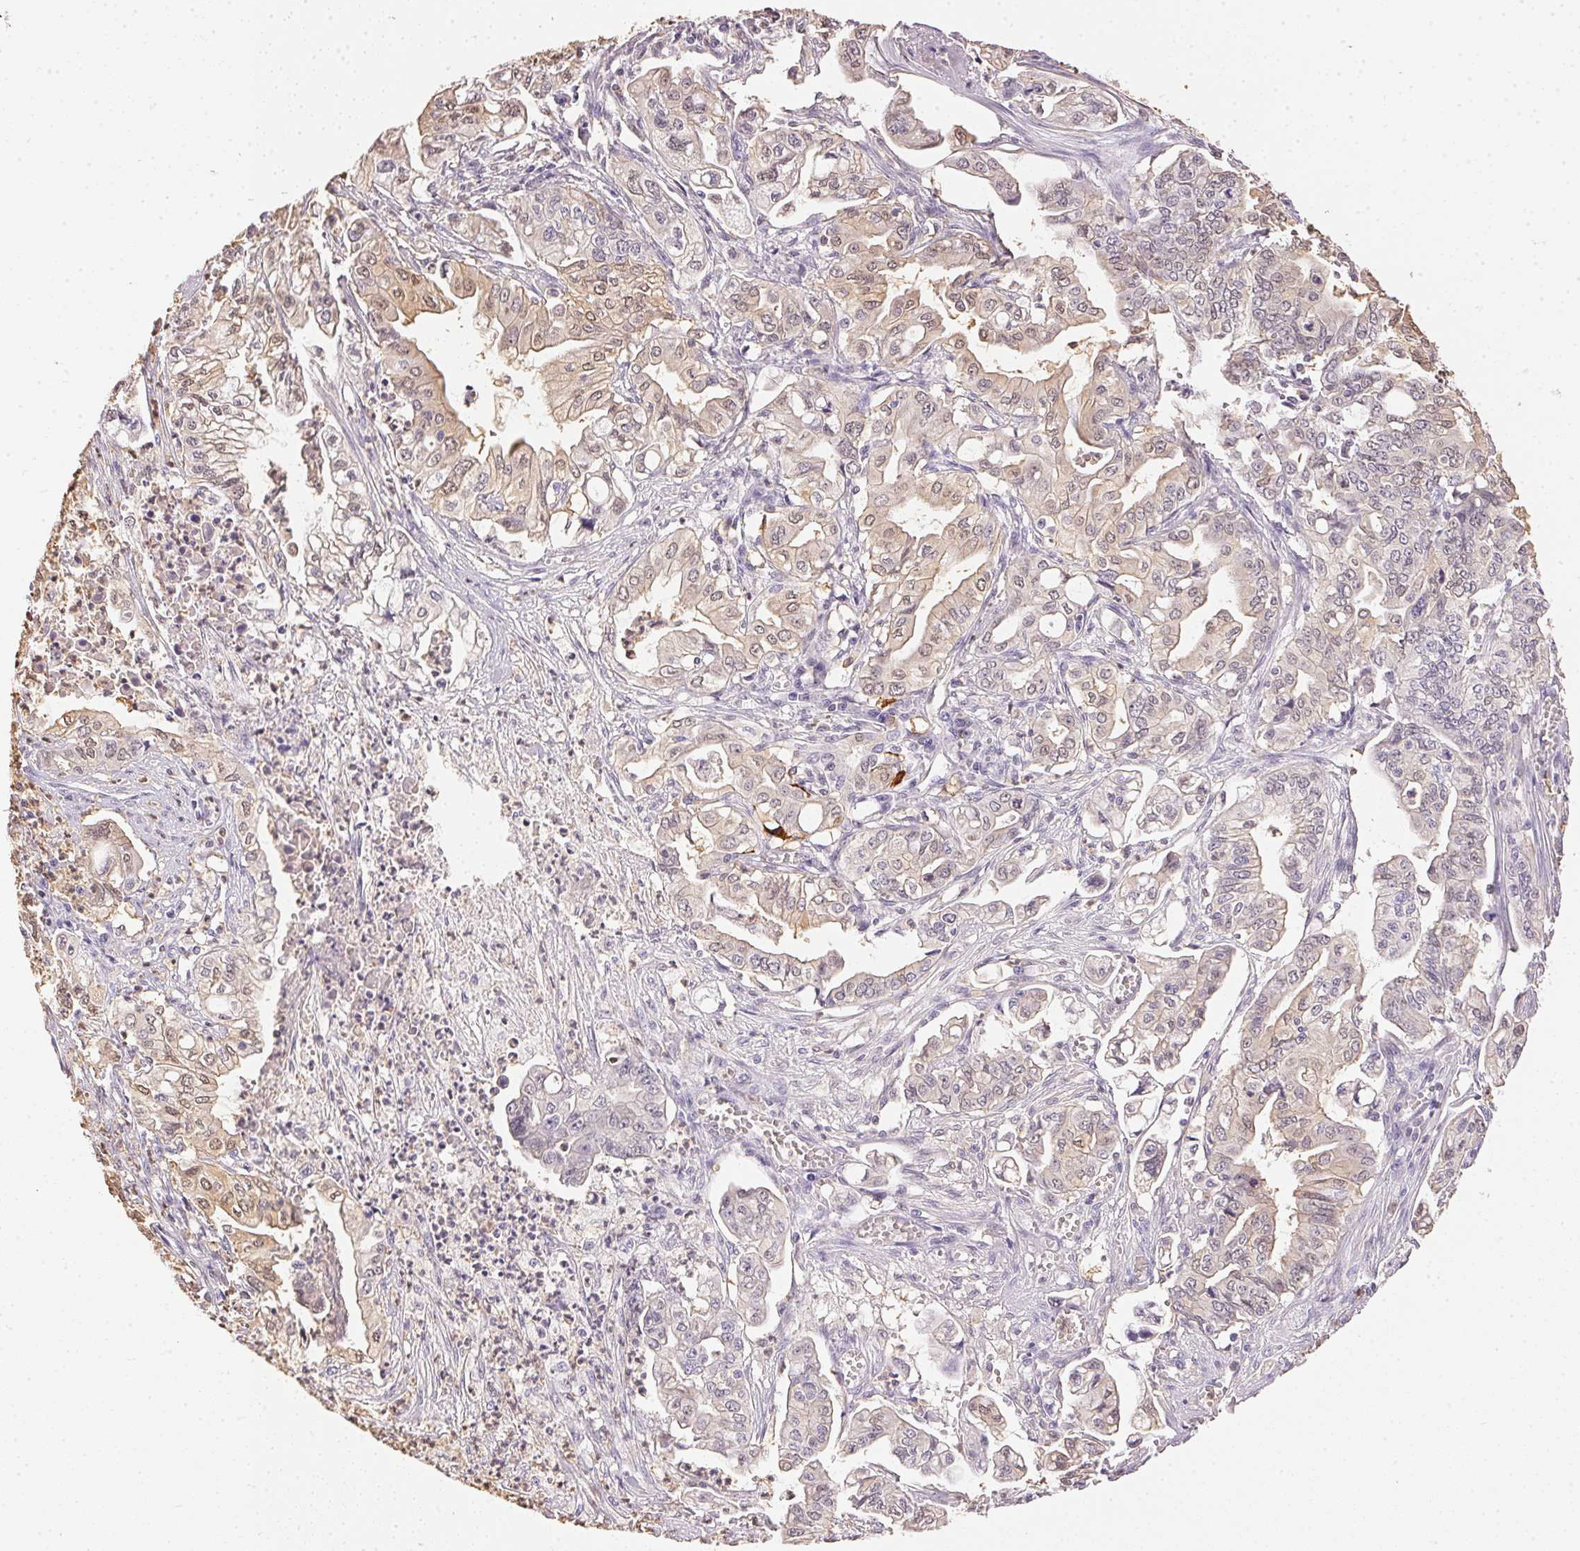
{"staining": {"intensity": "weak", "quantity": "<25%", "location": "cytoplasmic/membranous,nuclear"}, "tissue": "pancreatic cancer", "cell_type": "Tumor cells", "image_type": "cancer", "snomed": [{"axis": "morphology", "description": "Adenocarcinoma, NOS"}, {"axis": "topography", "description": "Pancreas"}], "caption": "This is a image of IHC staining of pancreatic cancer (adenocarcinoma), which shows no staining in tumor cells. (Brightfield microscopy of DAB (3,3'-diaminobenzidine) immunohistochemistry at high magnification).", "gene": "S100A3", "patient": {"sex": "male", "age": 68}}